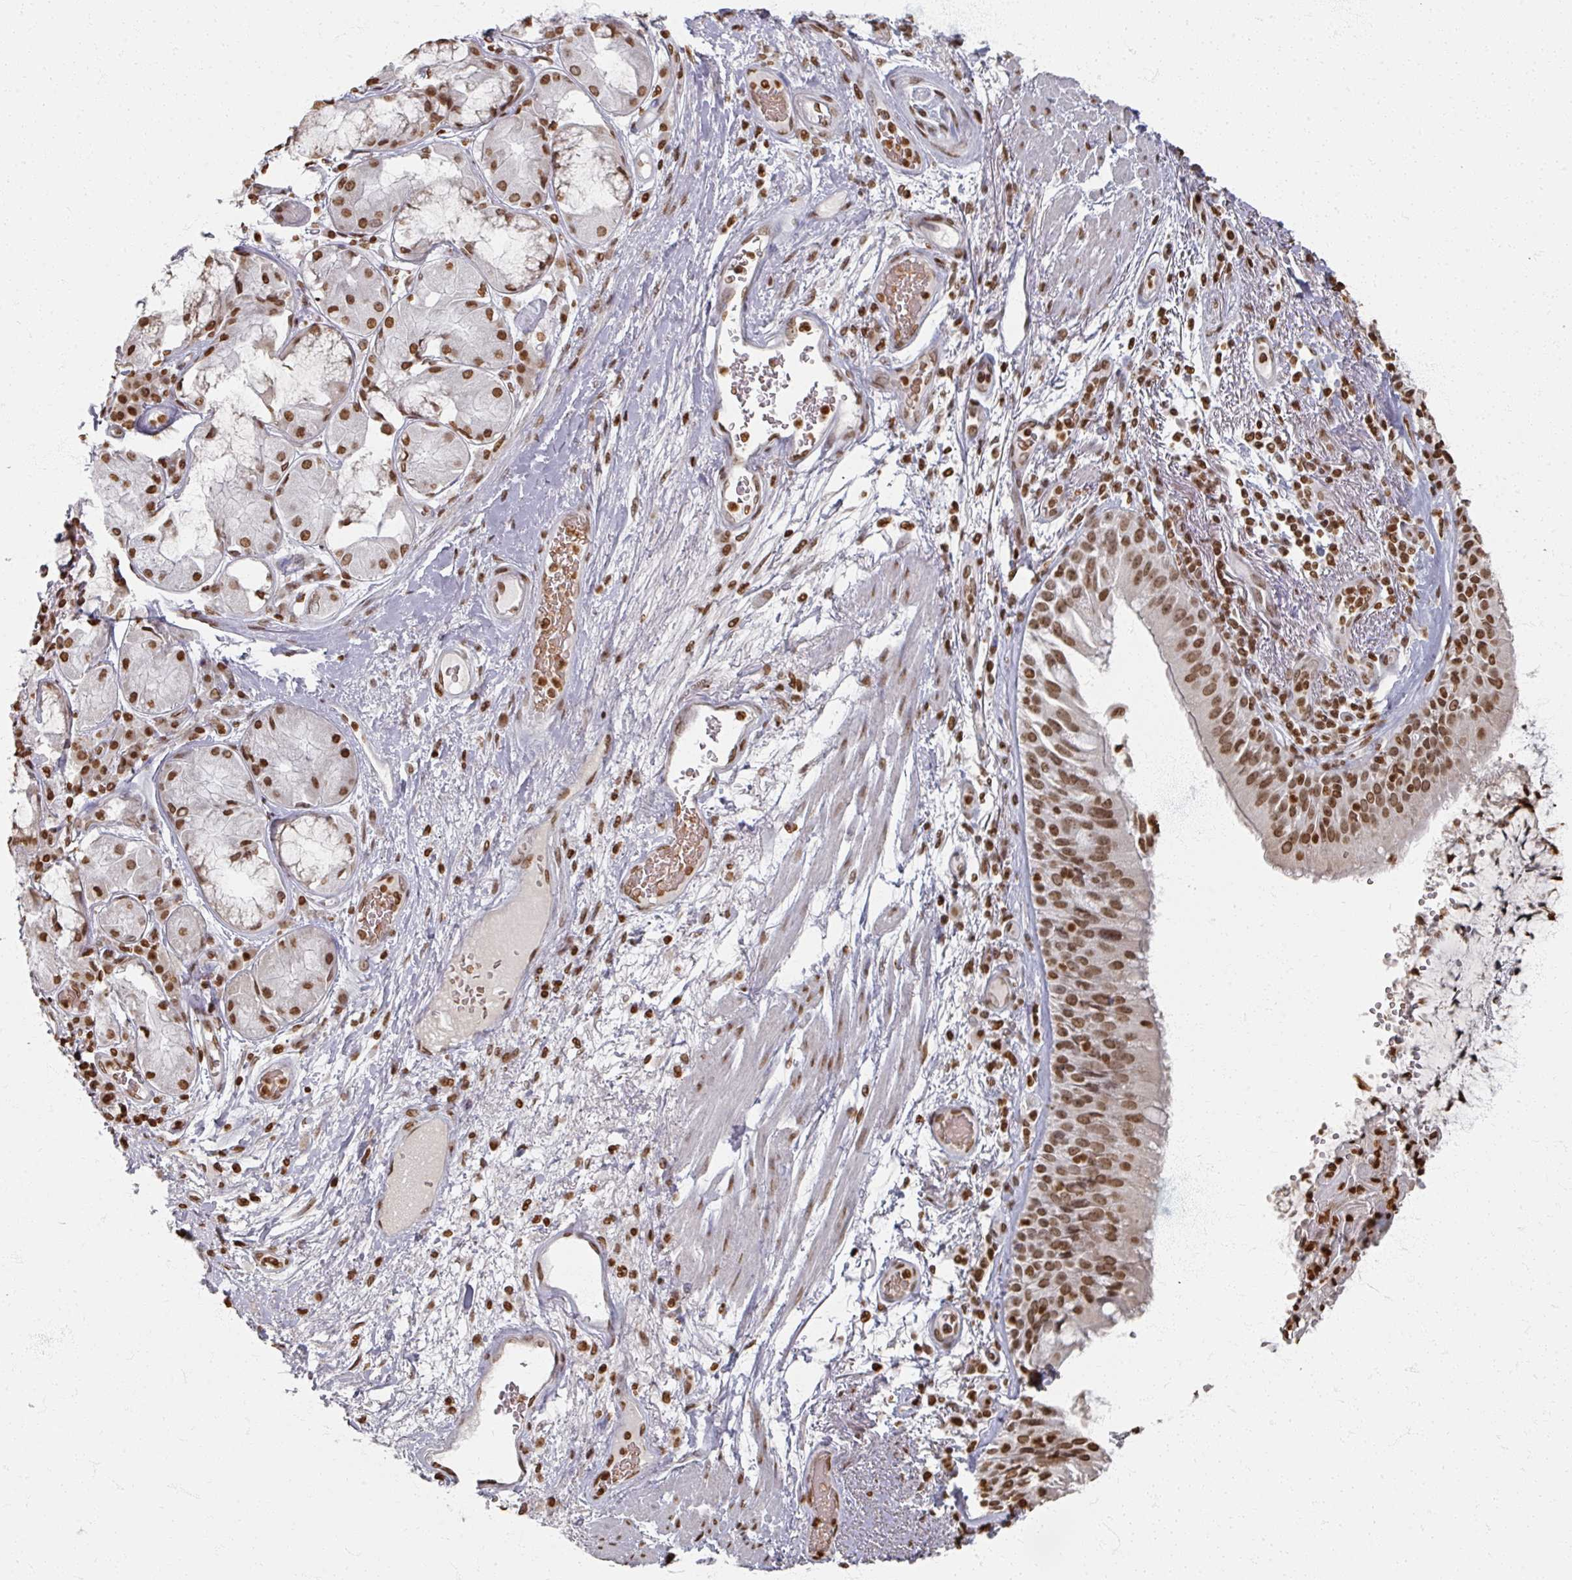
{"staining": {"intensity": "moderate", "quantity": ">75%", "location": "nuclear"}, "tissue": "bronchus", "cell_type": "Respiratory epithelial cells", "image_type": "normal", "snomed": [{"axis": "morphology", "description": "Normal tissue, NOS"}, {"axis": "topography", "description": "Cartilage tissue"}, {"axis": "topography", "description": "Bronchus"}], "caption": "Moderate nuclear expression for a protein is identified in approximately >75% of respiratory epithelial cells of normal bronchus using IHC.", "gene": "DCUN1D5", "patient": {"sex": "male", "age": 63}}